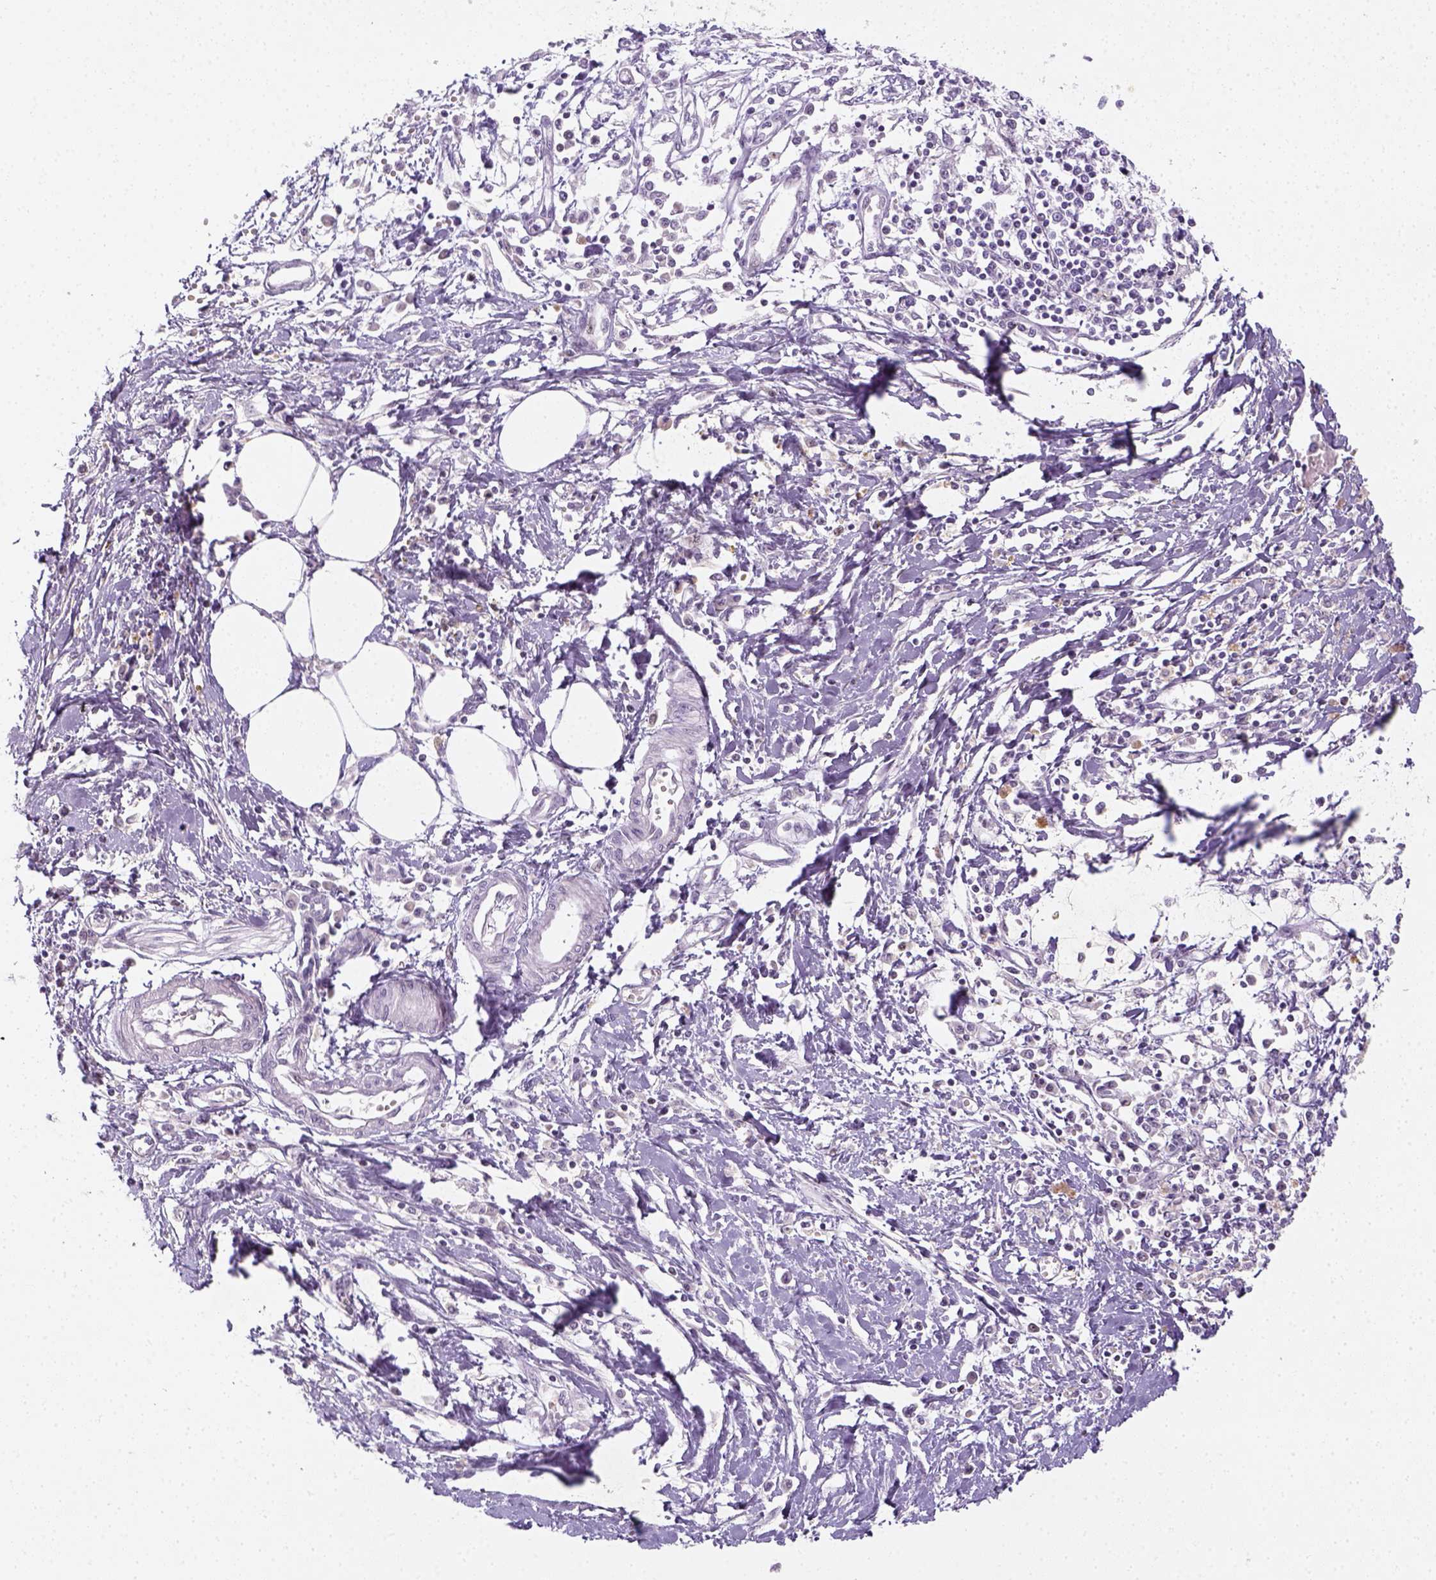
{"staining": {"intensity": "negative", "quantity": "none", "location": "none"}, "tissue": "pancreatic cancer", "cell_type": "Tumor cells", "image_type": "cancer", "snomed": [{"axis": "morphology", "description": "Adenocarcinoma, NOS"}, {"axis": "topography", "description": "Pancreas"}], "caption": "Tumor cells show no significant protein staining in adenocarcinoma (pancreatic).", "gene": "MAGEB3", "patient": {"sex": "male", "age": 60}}